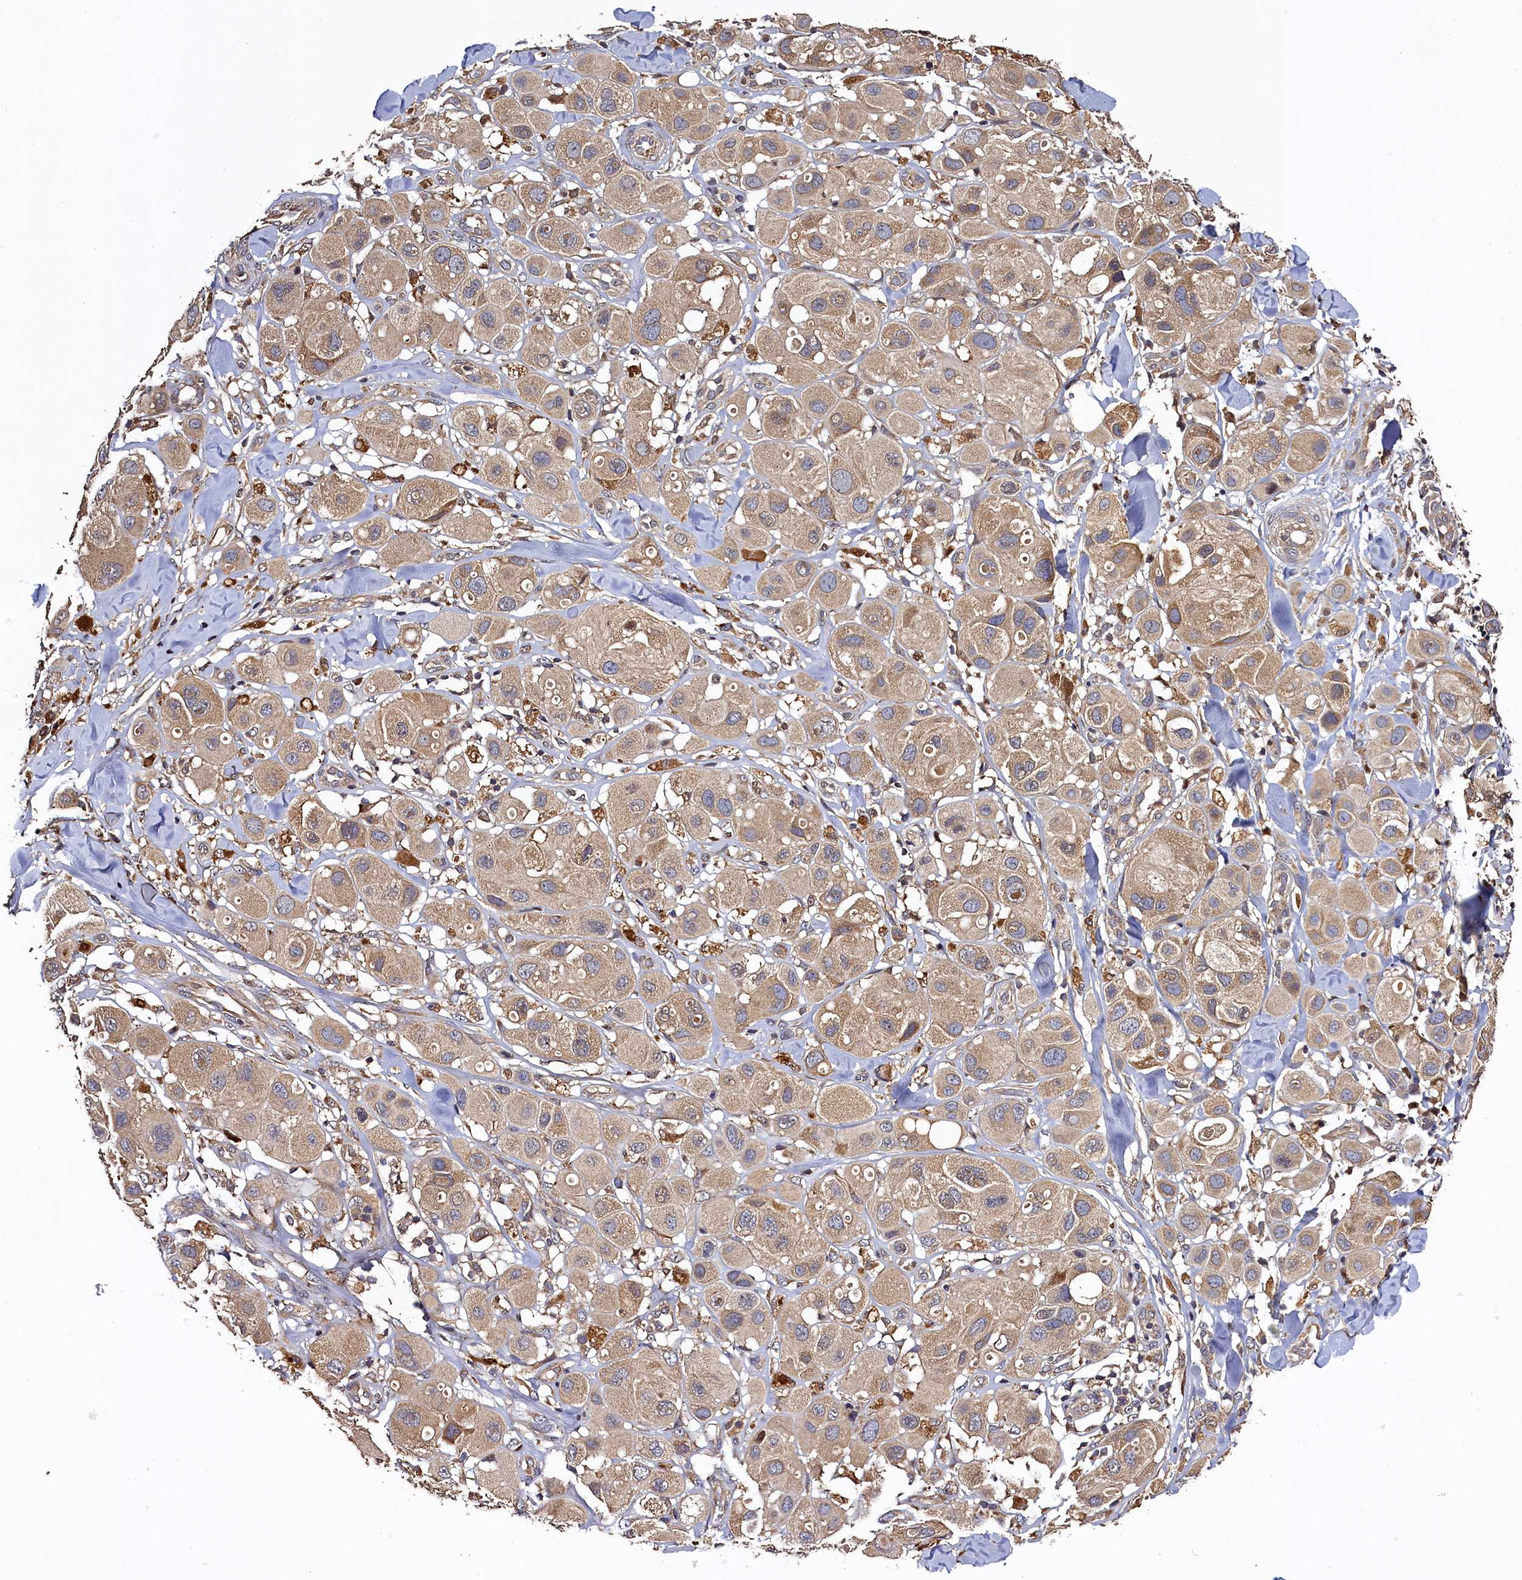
{"staining": {"intensity": "weak", "quantity": ">75%", "location": "cytoplasmic/membranous"}, "tissue": "melanoma", "cell_type": "Tumor cells", "image_type": "cancer", "snomed": [{"axis": "morphology", "description": "Malignant melanoma, Metastatic site"}, {"axis": "topography", "description": "Skin"}], "caption": "The image demonstrates a brown stain indicating the presence of a protein in the cytoplasmic/membranous of tumor cells in malignant melanoma (metastatic site).", "gene": "KLC2", "patient": {"sex": "male", "age": 41}}